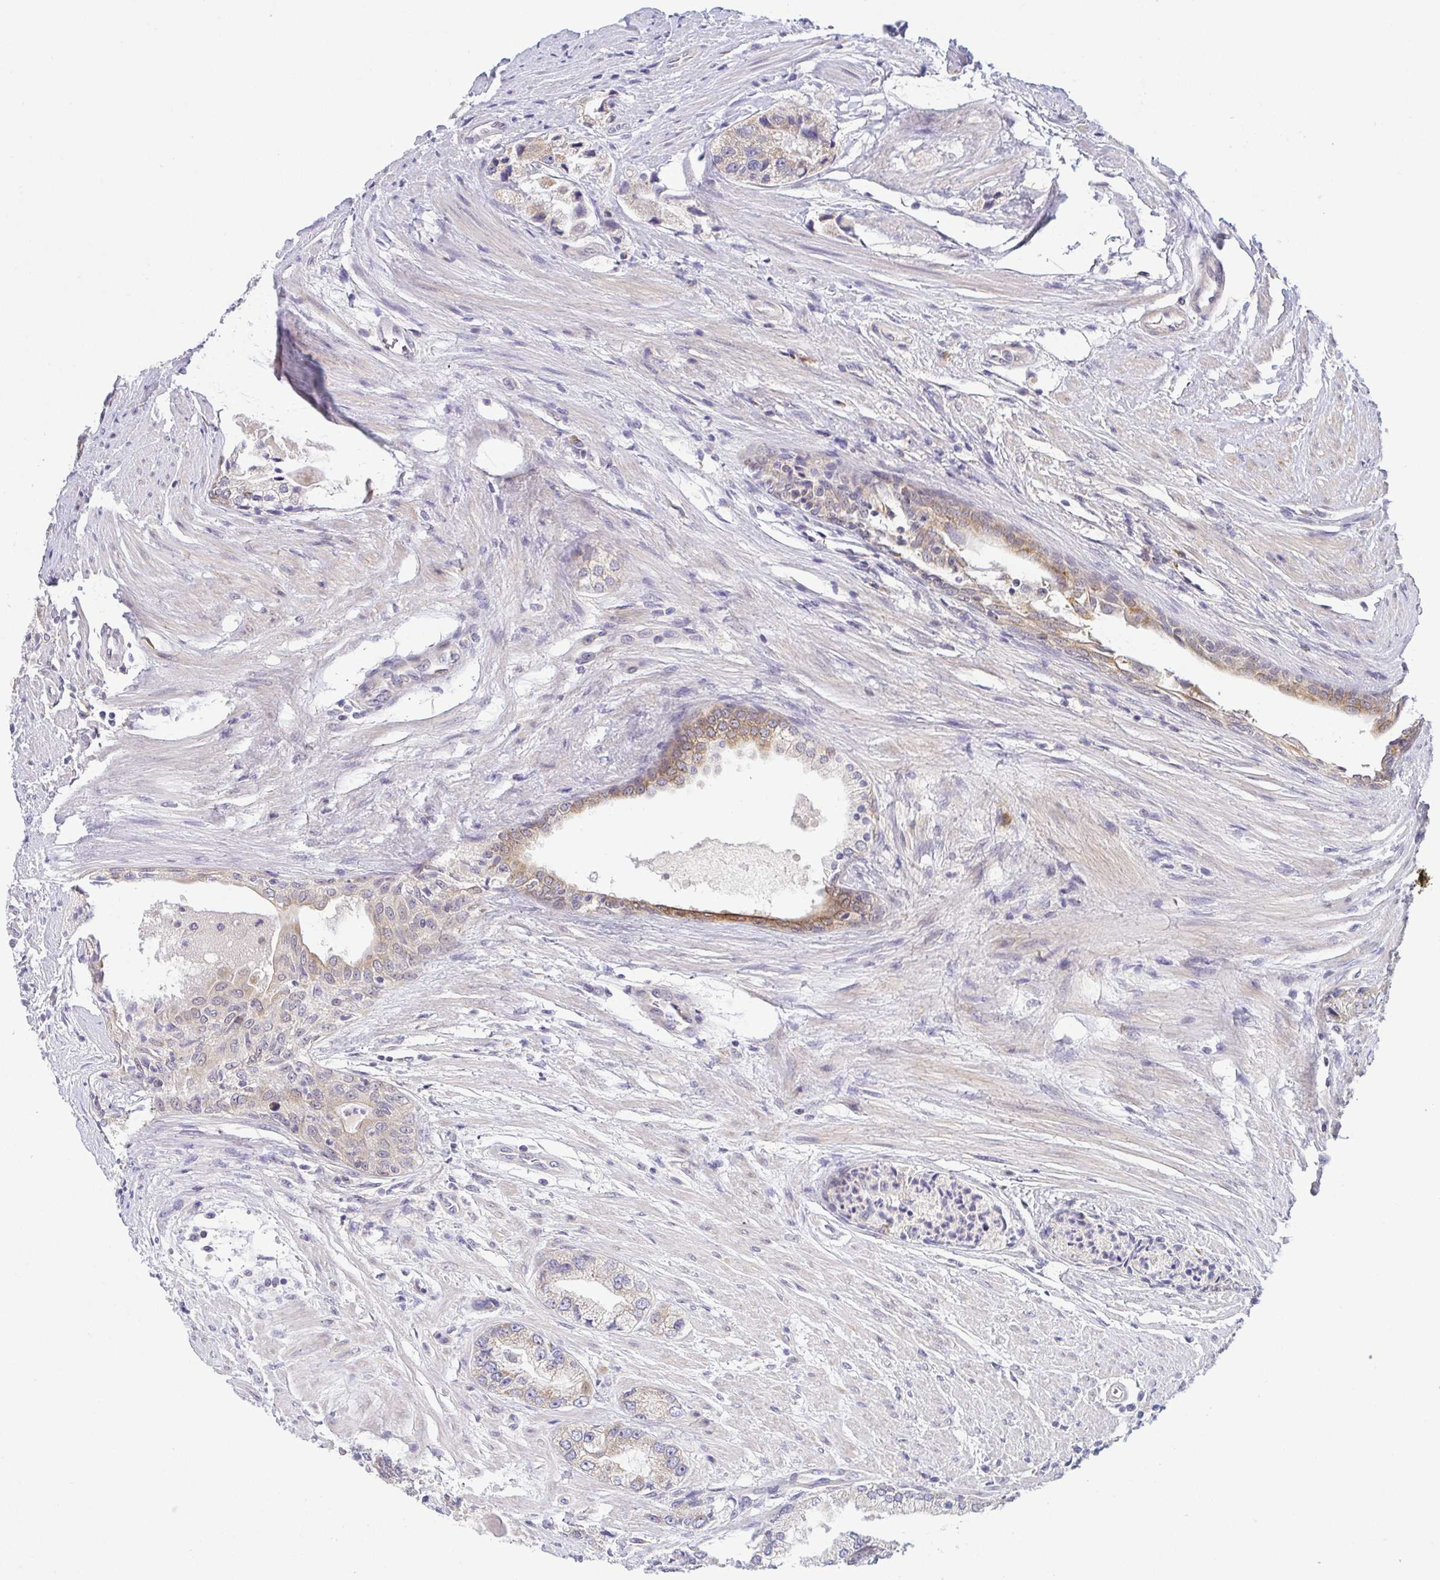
{"staining": {"intensity": "weak", "quantity": "<25%", "location": "cytoplasmic/membranous"}, "tissue": "prostate cancer", "cell_type": "Tumor cells", "image_type": "cancer", "snomed": [{"axis": "morphology", "description": "Adenocarcinoma, Low grade"}, {"axis": "topography", "description": "Prostate"}], "caption": "An image of prostate cancer (low-grade adenocarcinoma) stained for a protein demonstrates no brown staining in tumor cells.", "gene": "BCL2L1", "patient": {"sex": "male", "age": 69}}